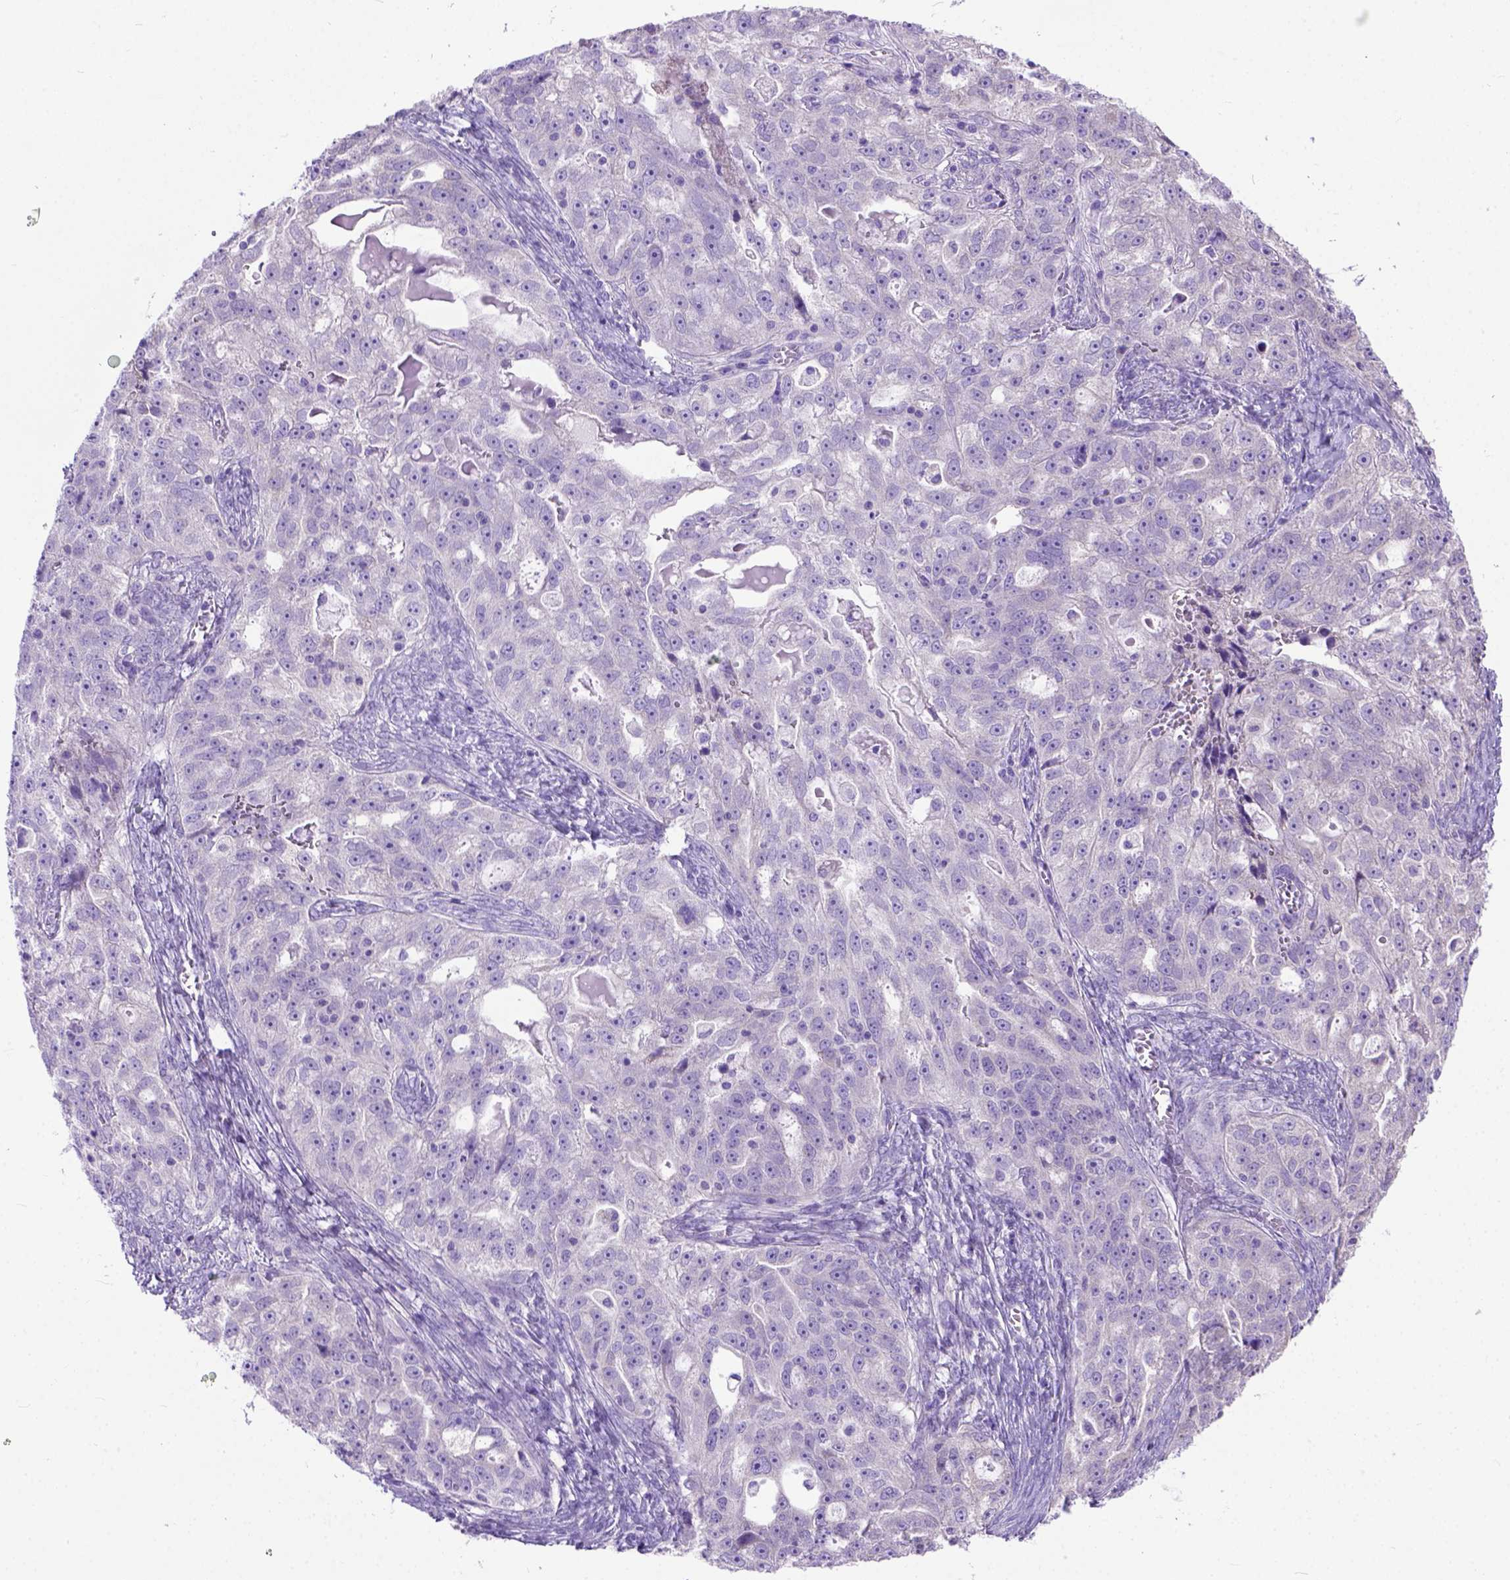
{"staining": {"intensity": "negative", "quantity": "none", "location": "none"}, "tissue": "ovarian cancer", "cell_type": "Tumor cells", "image_type": "cancer", "snomed": [{"axis": "morphology", "description": "Cystadenocarcinoma, serous, NOS"}, {"axis": "topography", "description": "Ovary"}], "caption": "Ovarian cancer (serous cystadenocarcinoma) was stained to show a protein in brown. There is no significant positivity in tumor cells.", "gene": "ODAD3", "patient": {"sex": "female", "age": 51}}